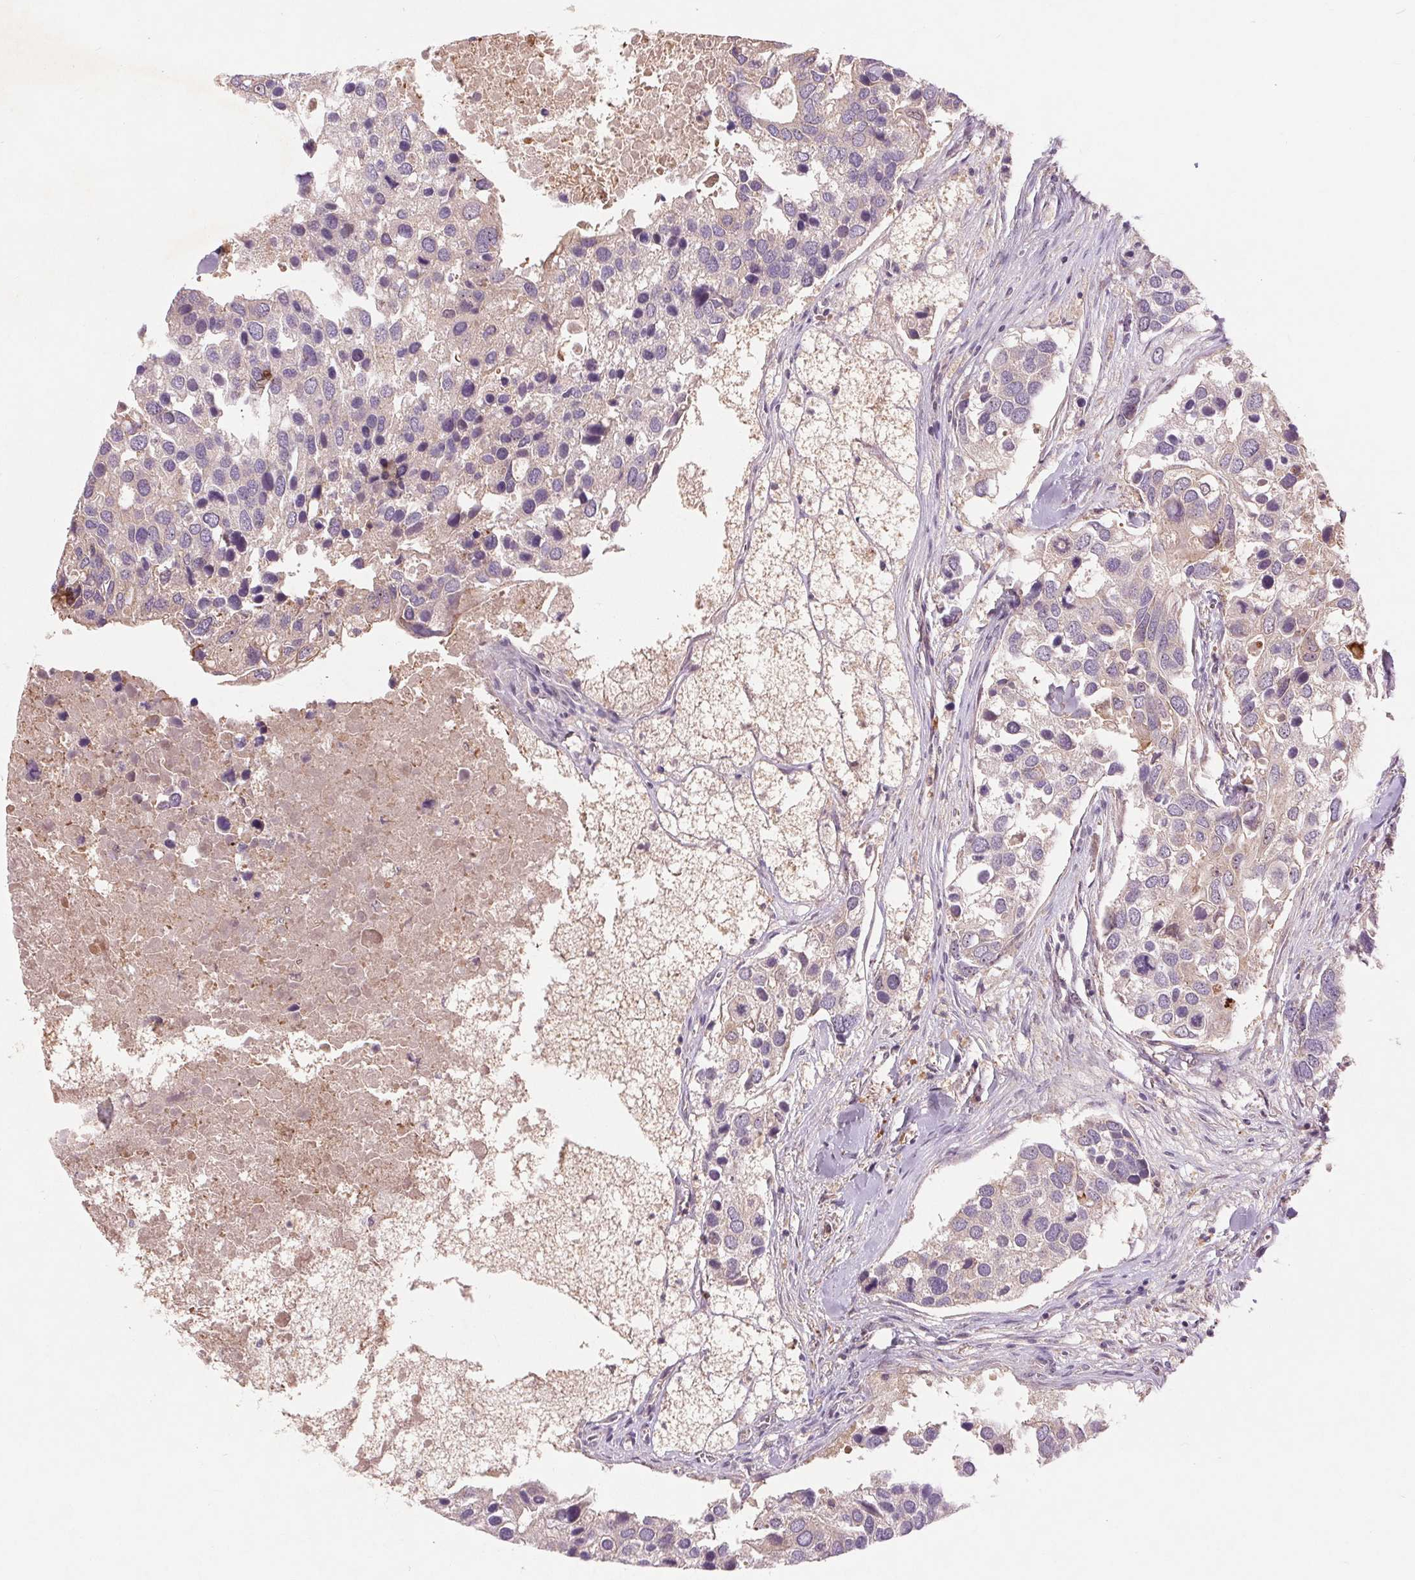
{"staining": {"intensity": "negative", "quantity": "none", "location": "none"}, "tissue": "breast cancer", "cell_type": "Tumor cells", "image_type": "cancer", "snomed": [{"axis": "morphology", "description": "Duct carcinoma"}, {"axis": "topography", "description": "Breast"}], "caption": "Immunohistochemistry (IHC) of breast cancer (intraductal carcinoma) reveals no expression in tumor cells.", "gene": "RANBP3L", "patient": {"sex": "female", "age": 83}}